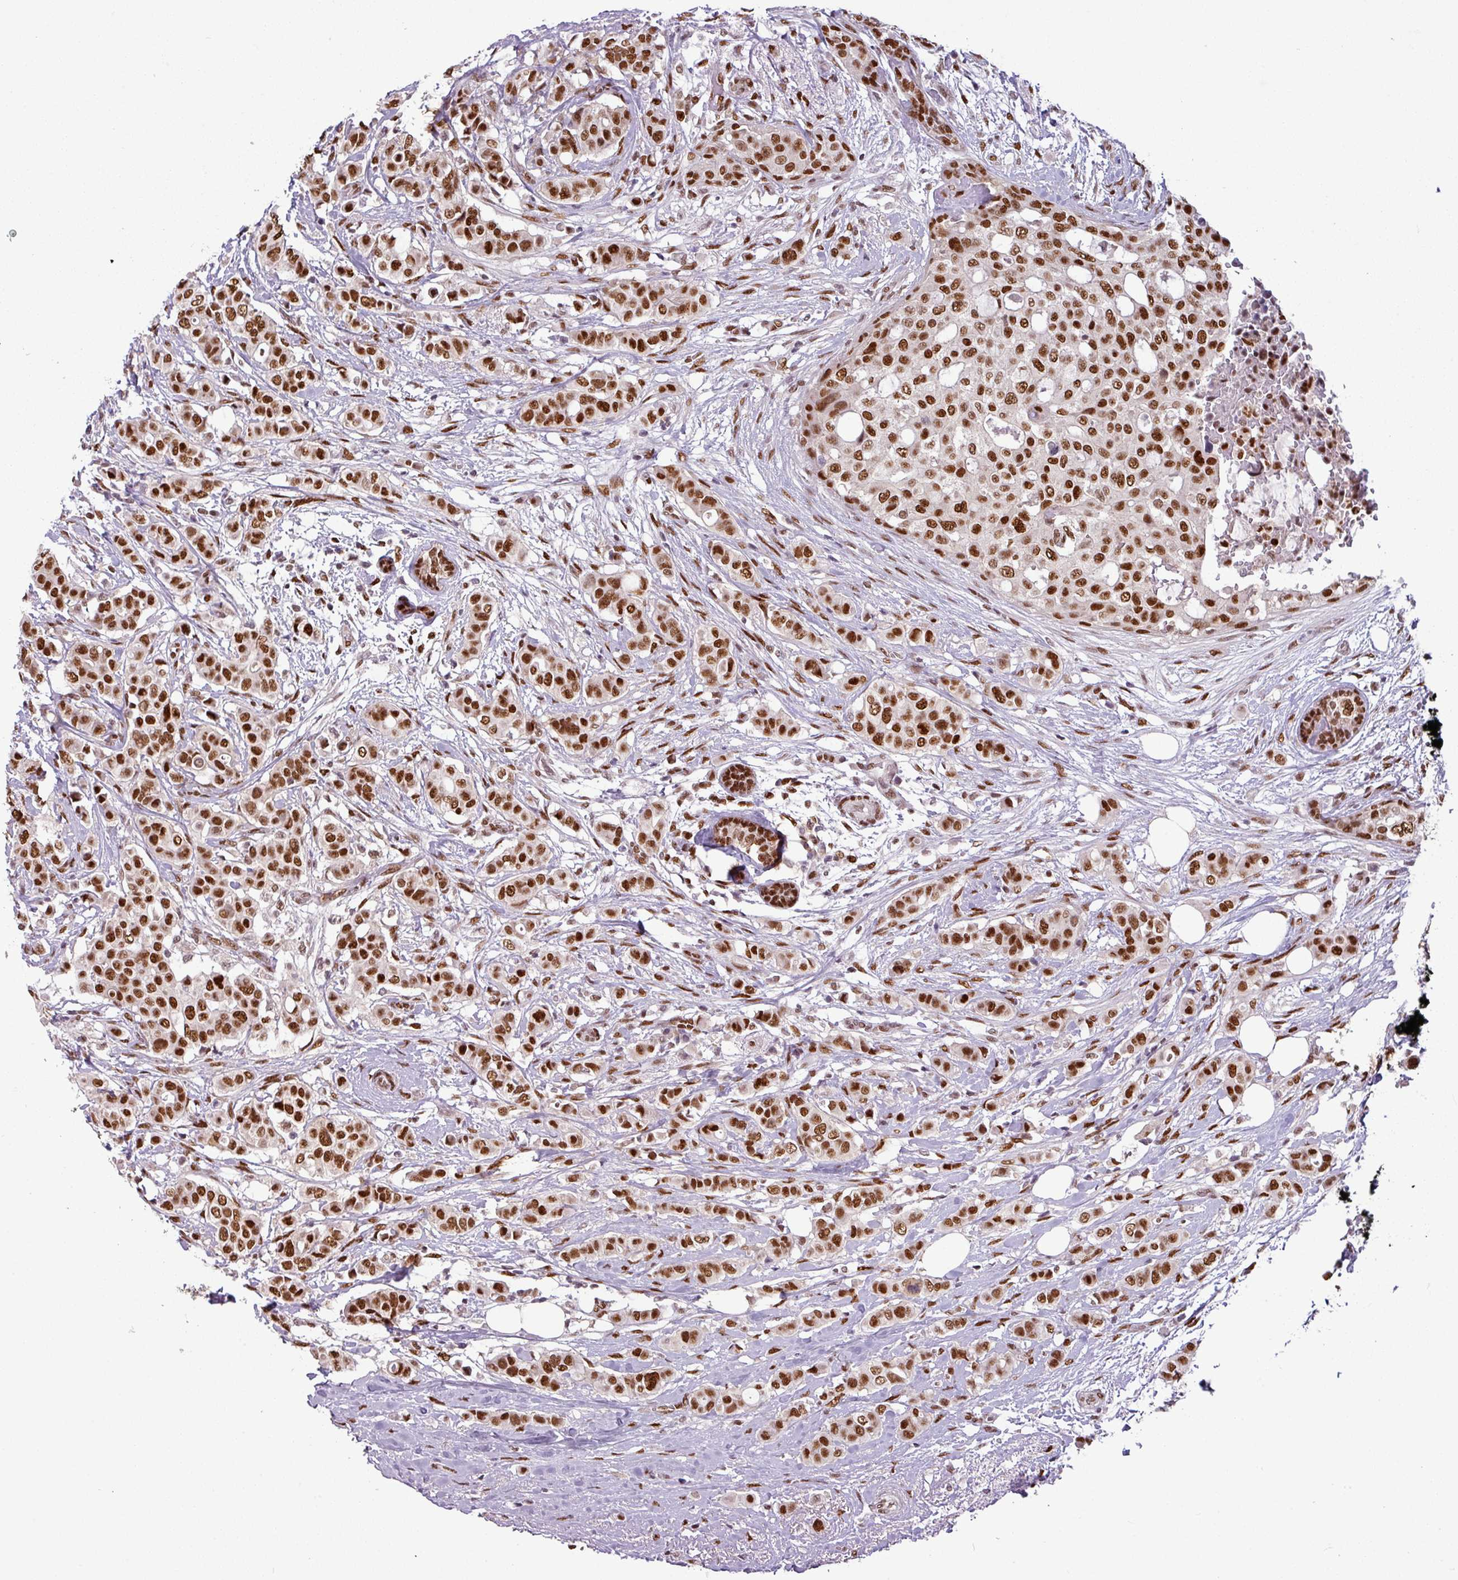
{"staining": {"intensity": "strong", "quantity": ">75%", "location": "nuclear"}, "tissue": "breast cancer", "cell_type": "Tumor cells", "image_type": "cancer", "snomed": [{"axis": "morphology", "description": "Lobular carcinoma"}, {"axis": "topography", "description": "Breast"}], "caption": "Breast lobular carcinoma tissue exhibits strong nuclear staining in about >75% of tumor cells, visualized by immunohistochemistry.", "gene": "IRF2BPL", "patient": {"sex": "female", "age": 51}}